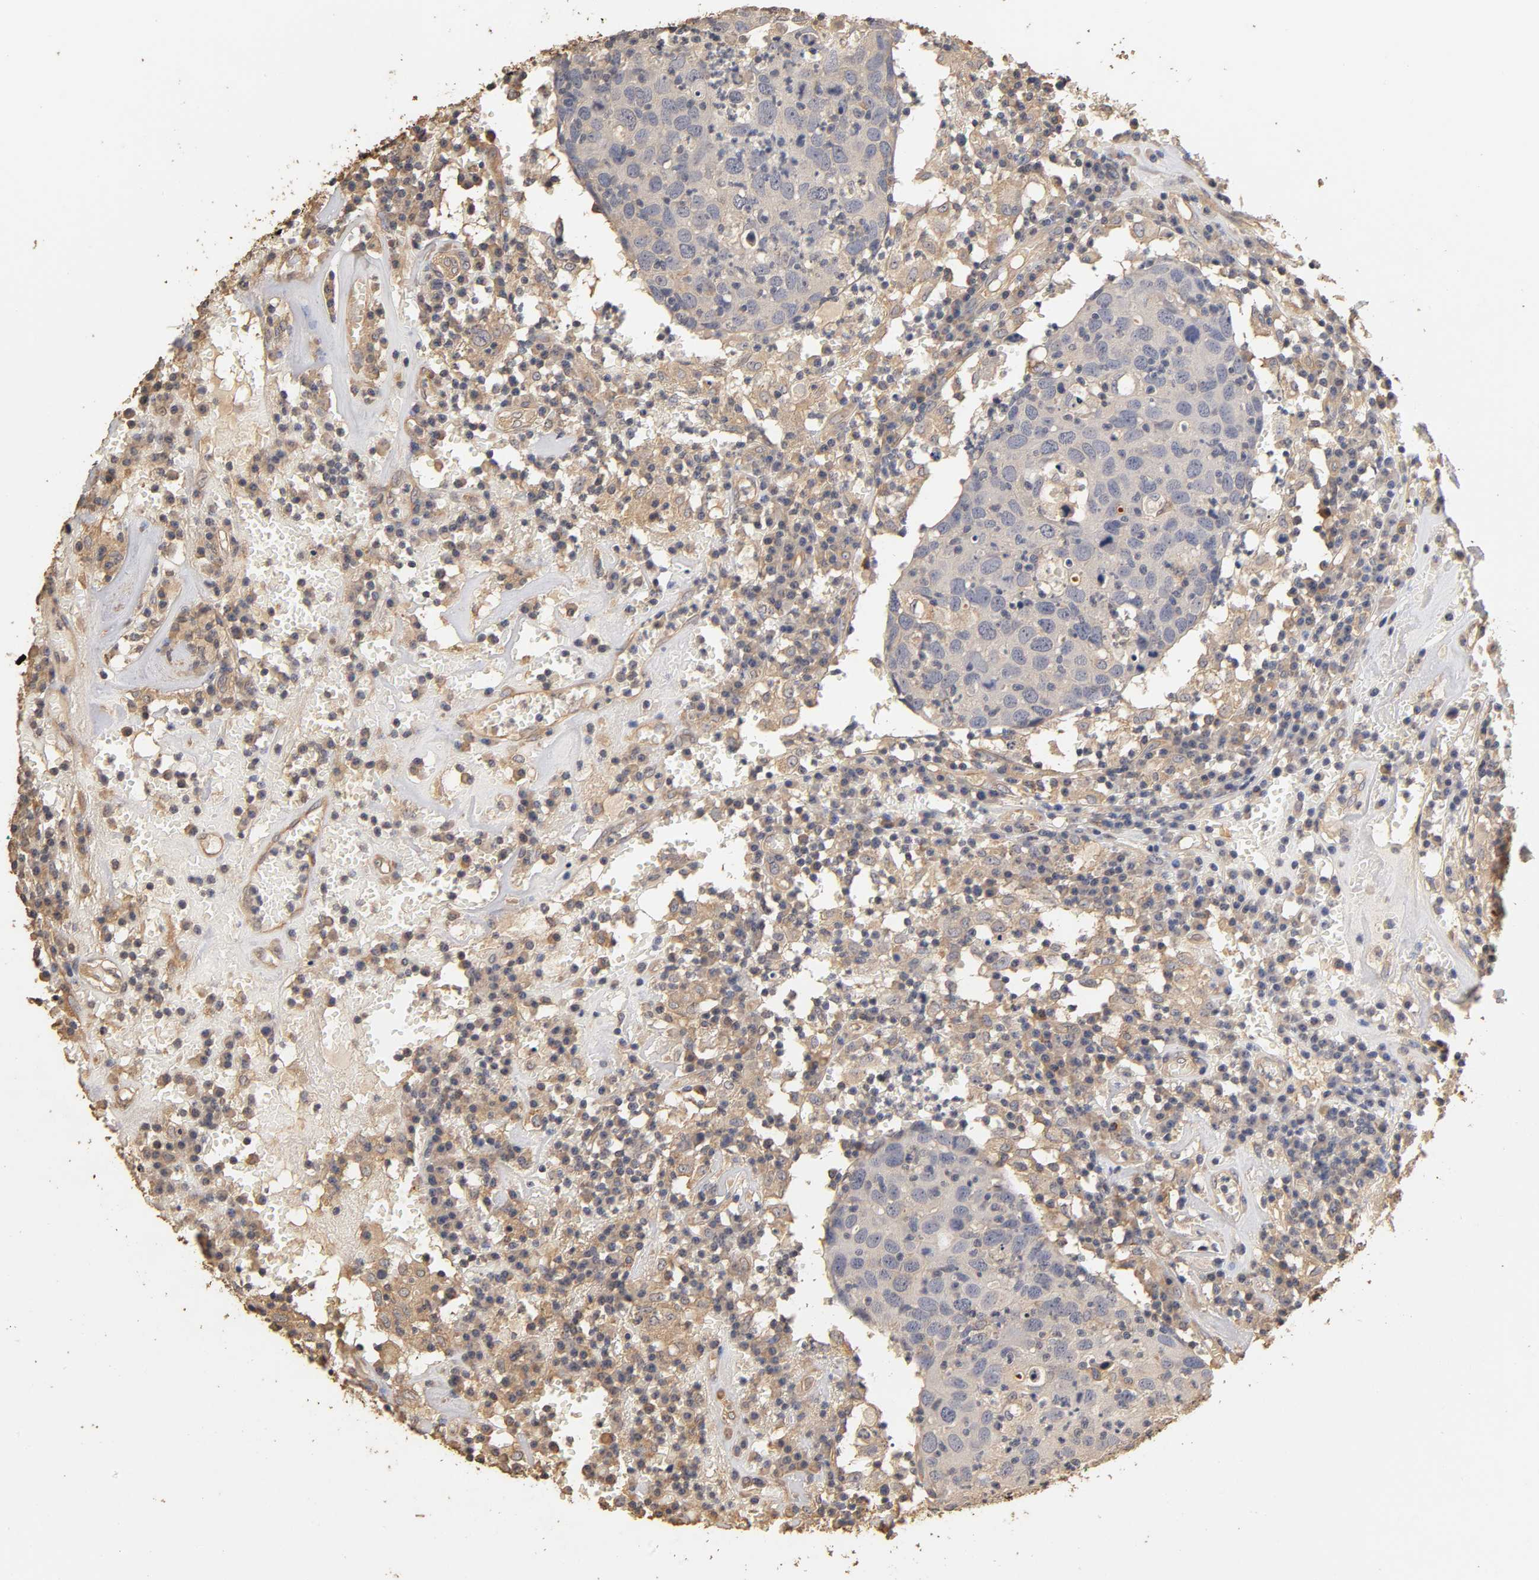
{"staining": {"intensity": "negative", "quantity": "none", "location": "none"}, "tissue": "head and neck cancer", "cell_type": "Tumor cells", "image_type": "cancer", "snomed": [{"axis": "morphology", "description": "Adenocarcinoma, NOS"}, {"axis": "topography", "description": "Salivary gland"}, {"axis": "topography", "description": "Head-Neck"}], "caption": "IHC image of head and neck cancer stained for a protein (brown), which exhibits no positivity in tumor cells.", "gene": "VSIG4", "patient": {"sex": "female", "age": 65}}